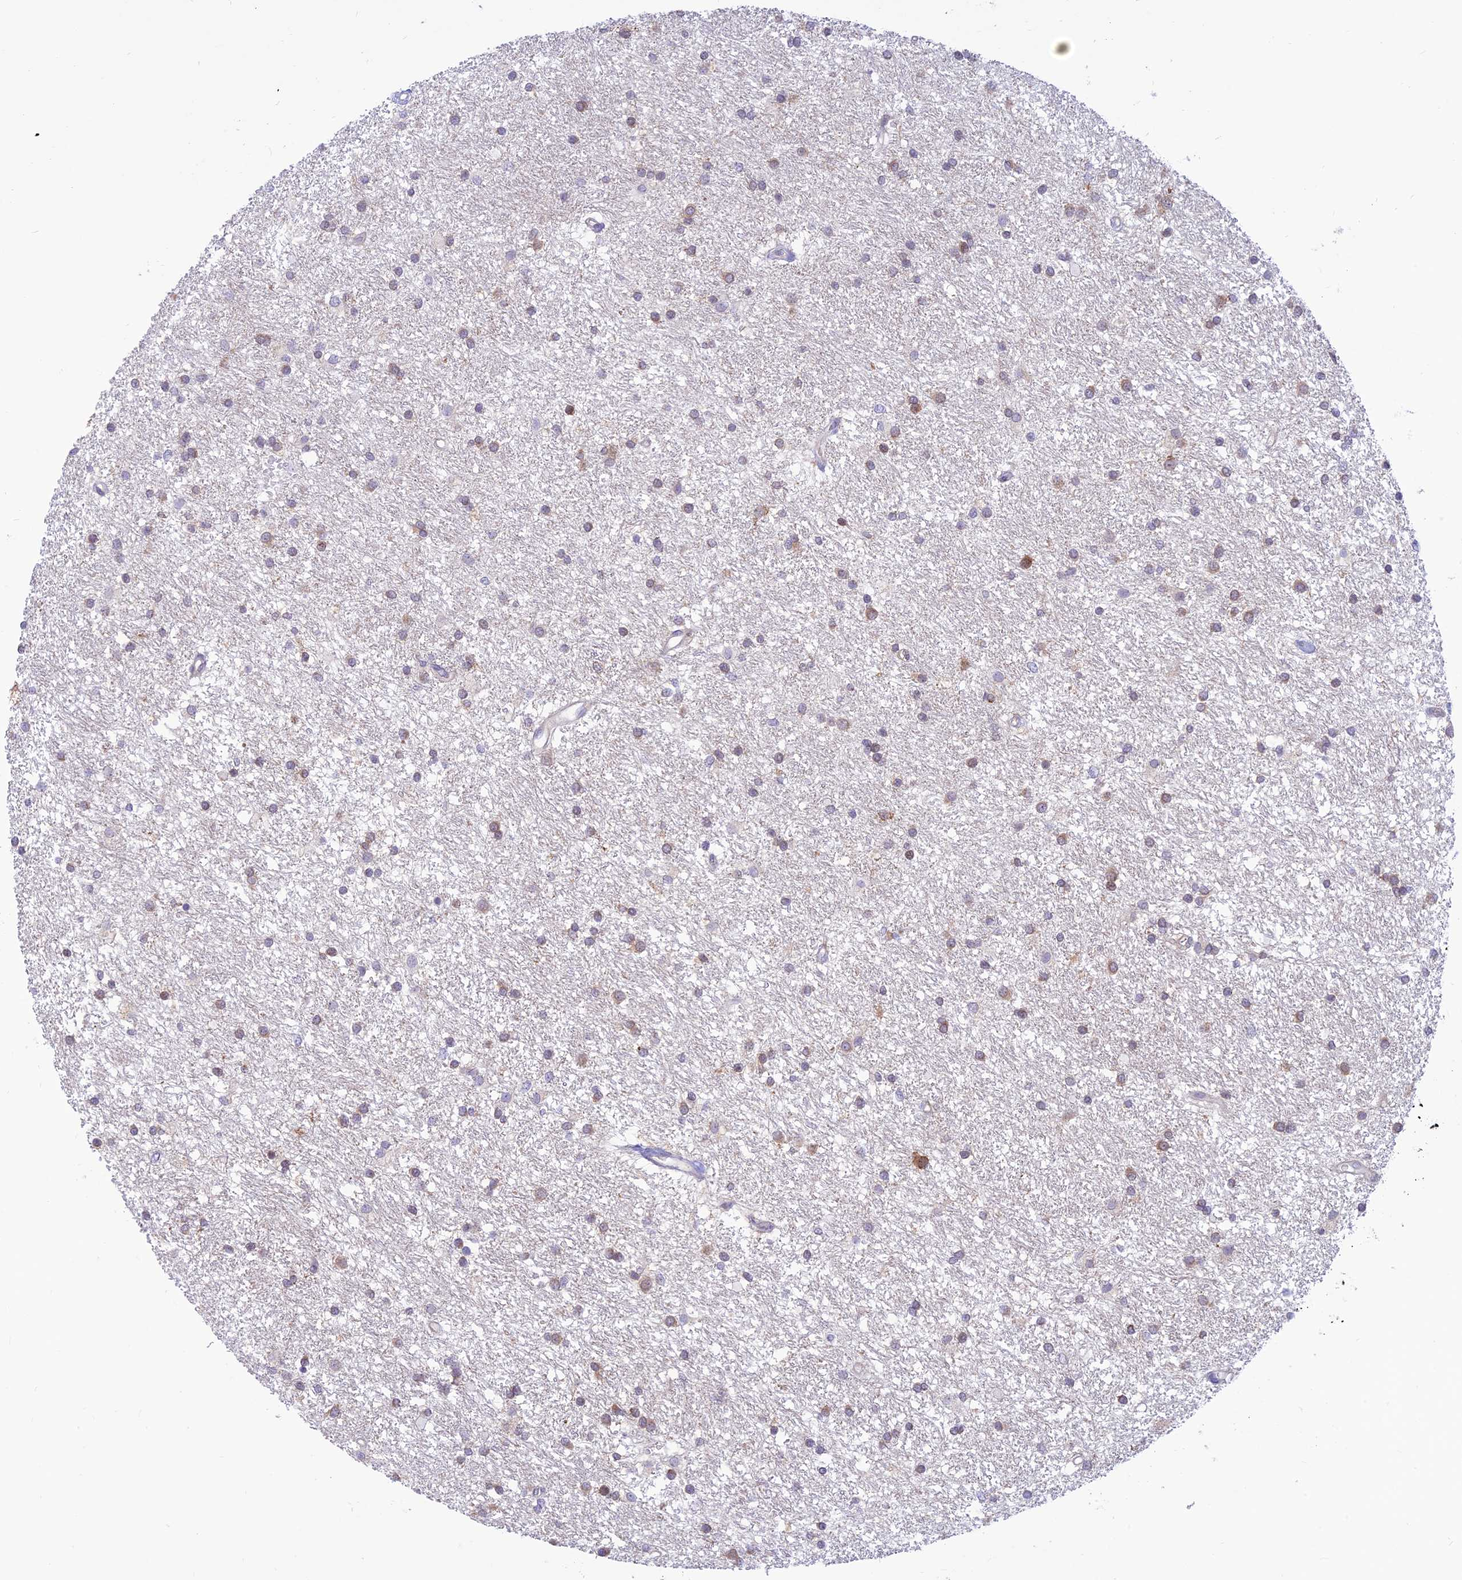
{"staining": {"intensity": "weak", "quantity": "25%-75%", "location": "cytoplasmic/membranous"}, "tissue": "glioma", "cell_type": "Tumor cells", "image_type": "cancer", "snomed": [{"axis": "morphology", "description": "Glioma, malignant, High grade"}, {"axis": "topography", "description": "Brain"}], "caption": "Weak cytoplasmic/membranous protein expression is identified in approximately 25%-75% of tumor cells in malignant glioma (high-grade).", "gene": "FAM186B", "patient": {"sex": "male", "age": 77}}